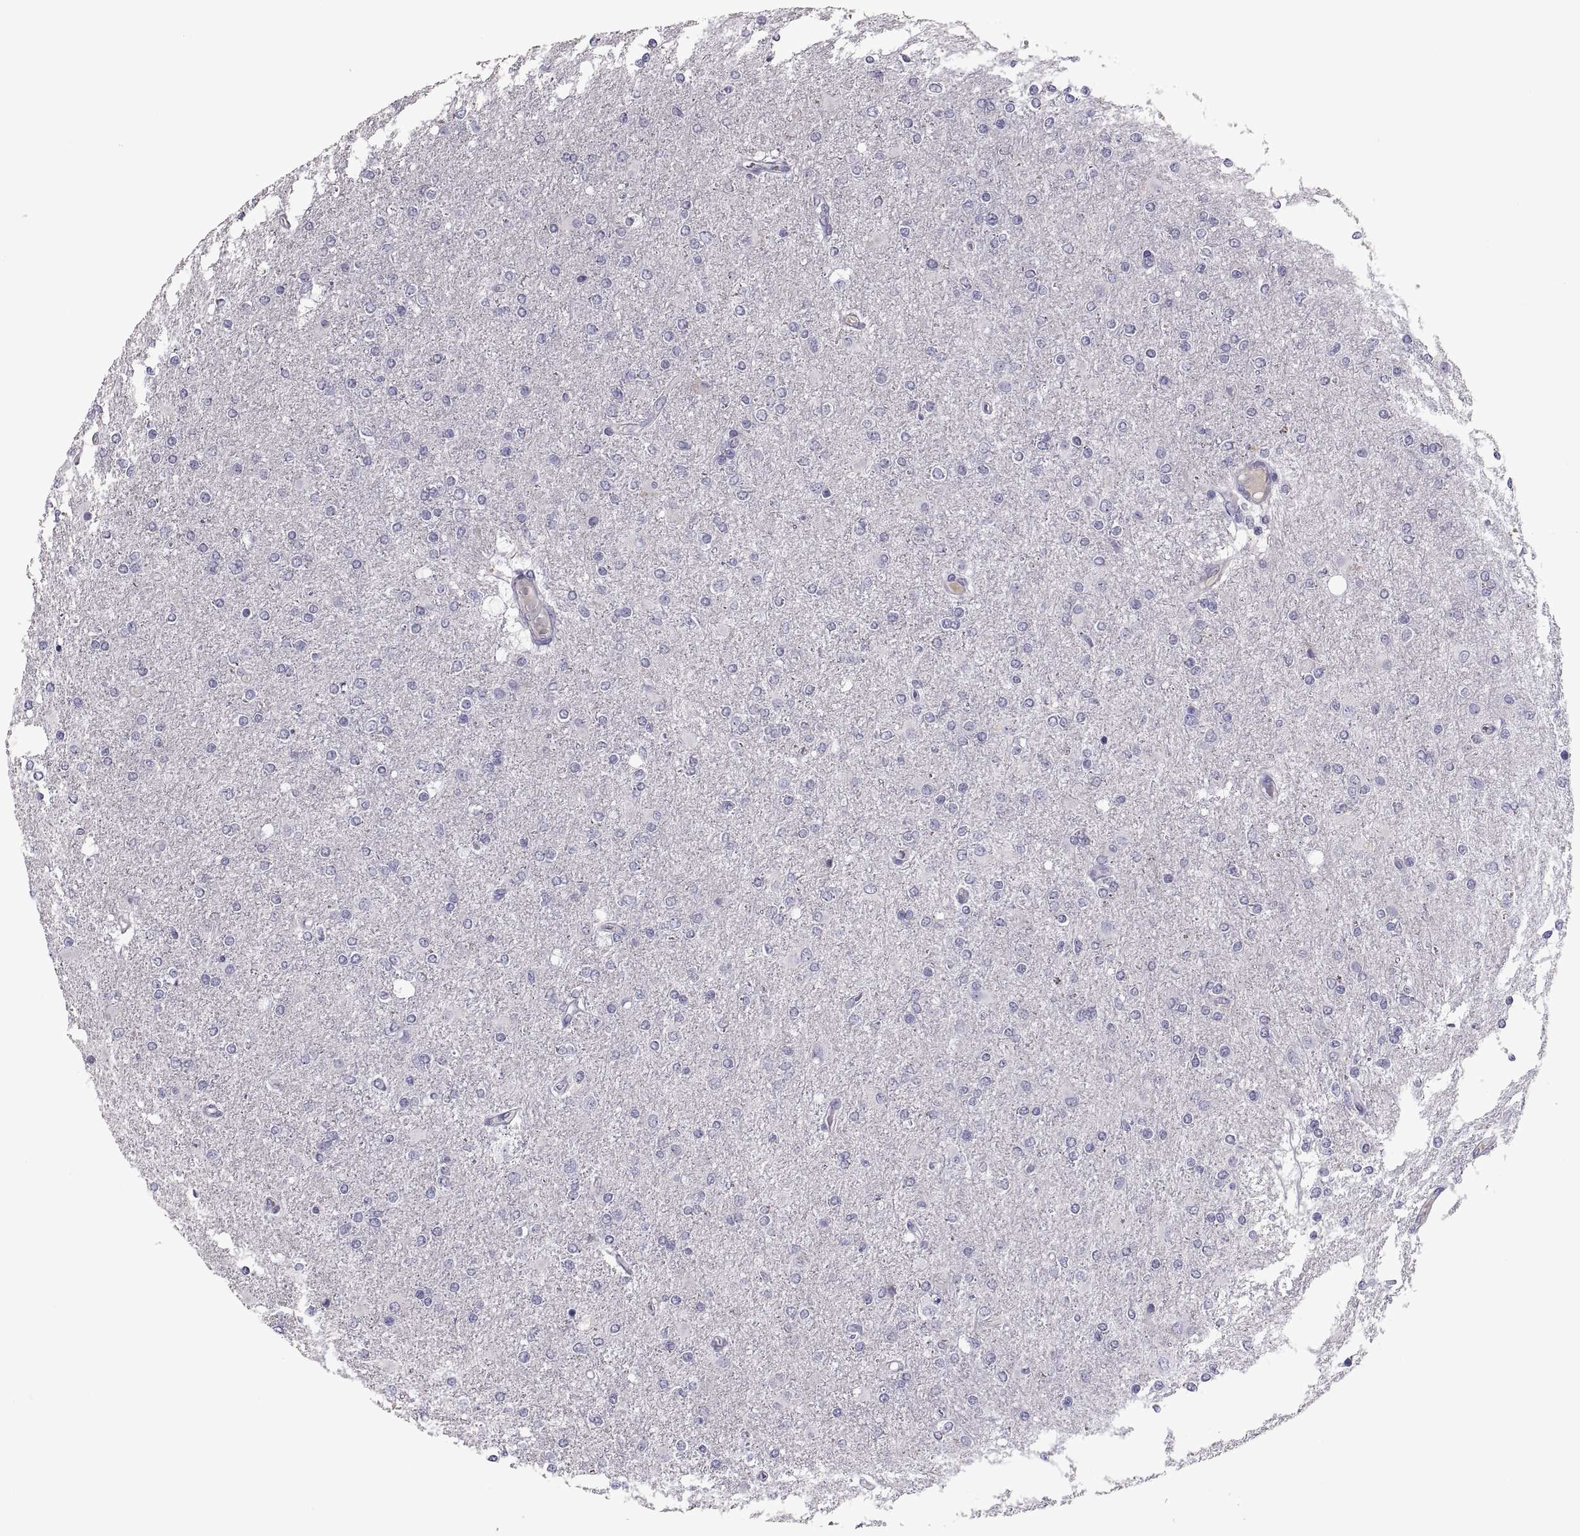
{"staining": {"intensity": "negative", "quantity": "none", "location": "none"}, "tissue": "glioma", "cell_type": "Tumor cells", "image_type": "cancer", "snomed": [{"axis": "morphology", "description": "Glioma, malignant, High grade"}, {"axis": "topography", "description": "Cerebral cortex"}], "caption": "Immunohistochemical staining of human malignant glioma (high-grade) demonstrates no significant expression in tumor cells.", "gene": "PDZRN4", "patient": {"sex": "male", "age": 70}}